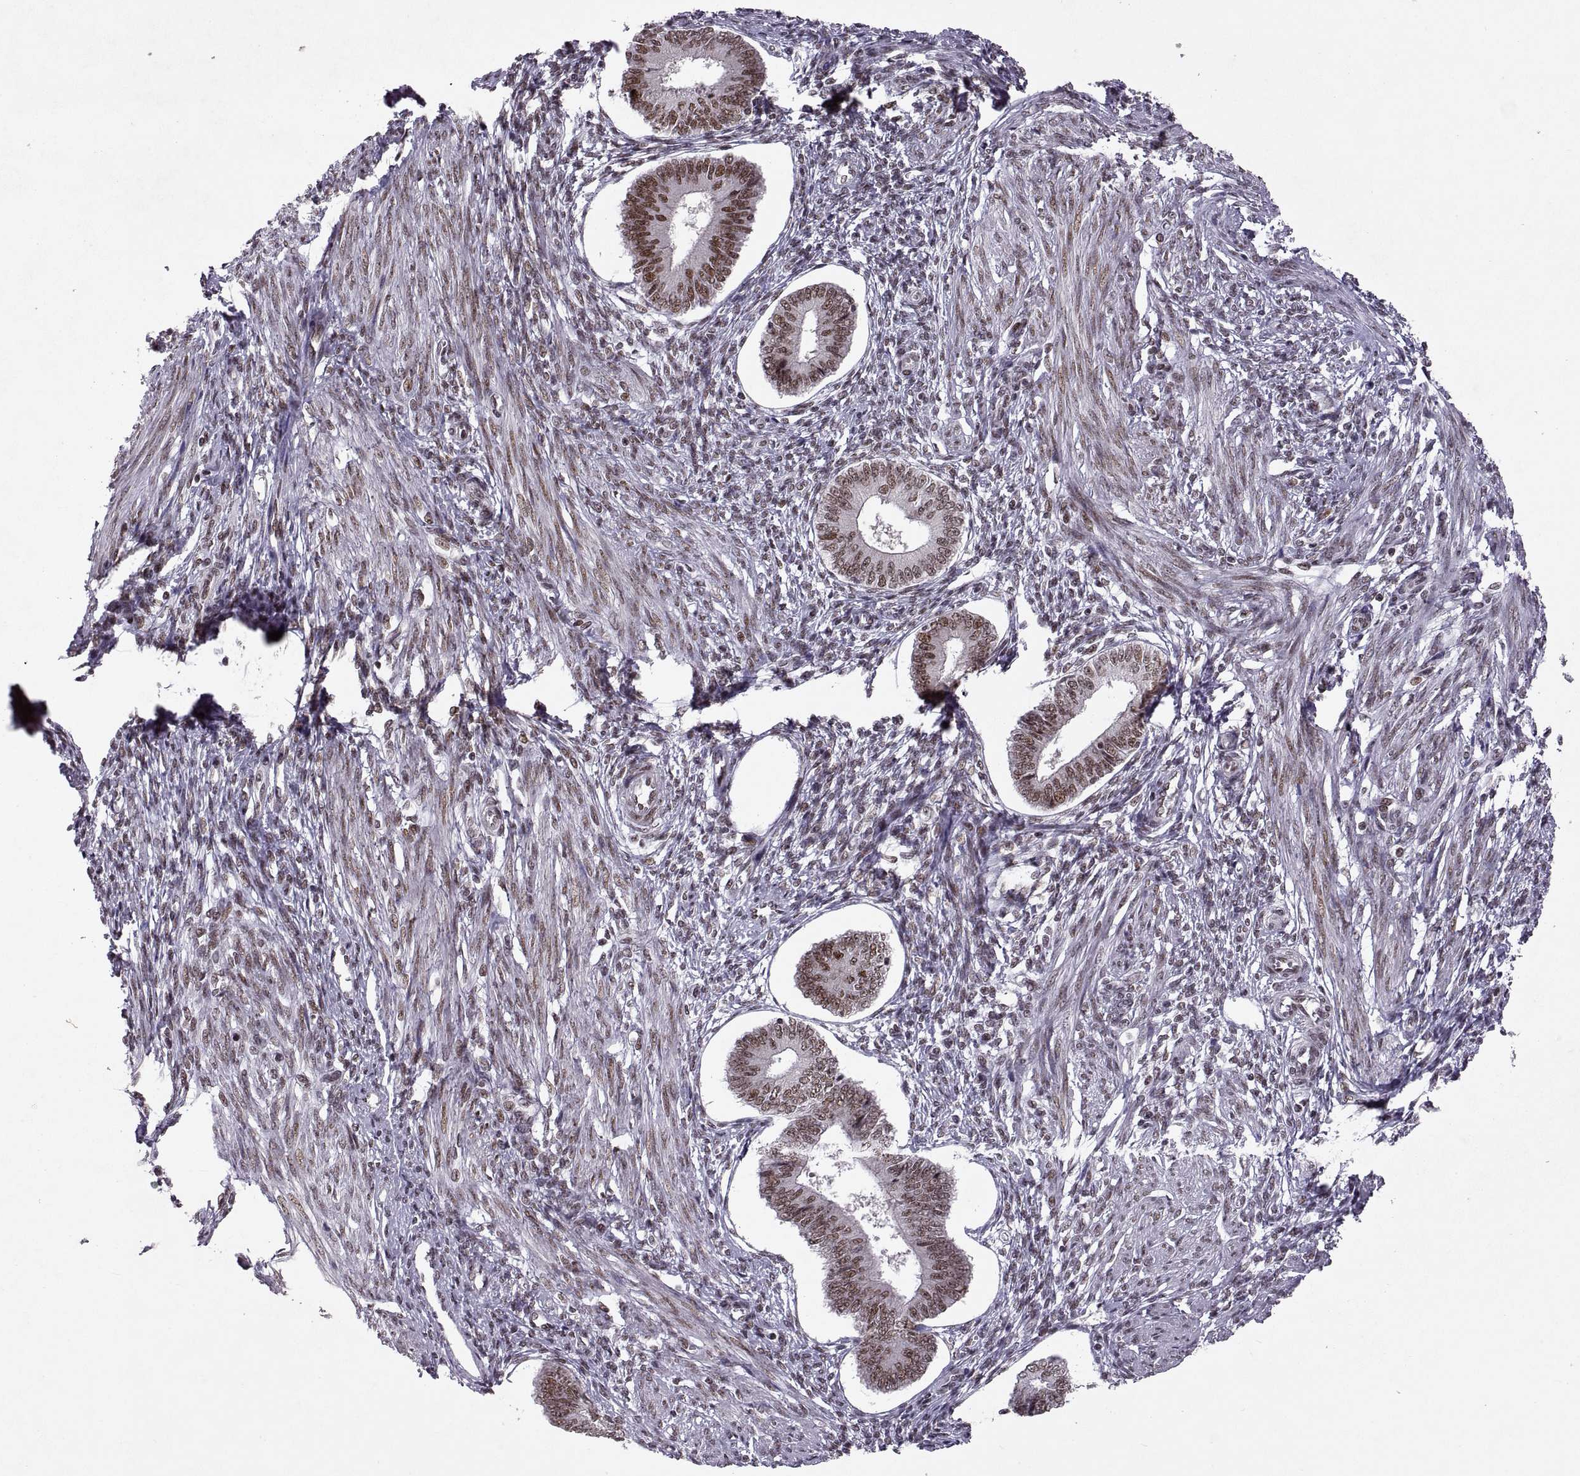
{"staining": {"intensity": "weak", "quantity": ">75%", "location": "nuclear"}, "tissue": "endometrium", "cell_type": "Cells in endometrial stroma", "image_type": "normal", "snomed": [{"axis": "morphology", "description": "Normal tissue, NOS"}, {"axis": "topography", "description": "Endometrium"}], "caption": "The image demonstrates staining of benign endometrium, revealing weak nuclear protein staining (brown color) within cells in endometrial stroma.", "gene": "MT1E", "patient": {"sex": "female", "age": 42}}